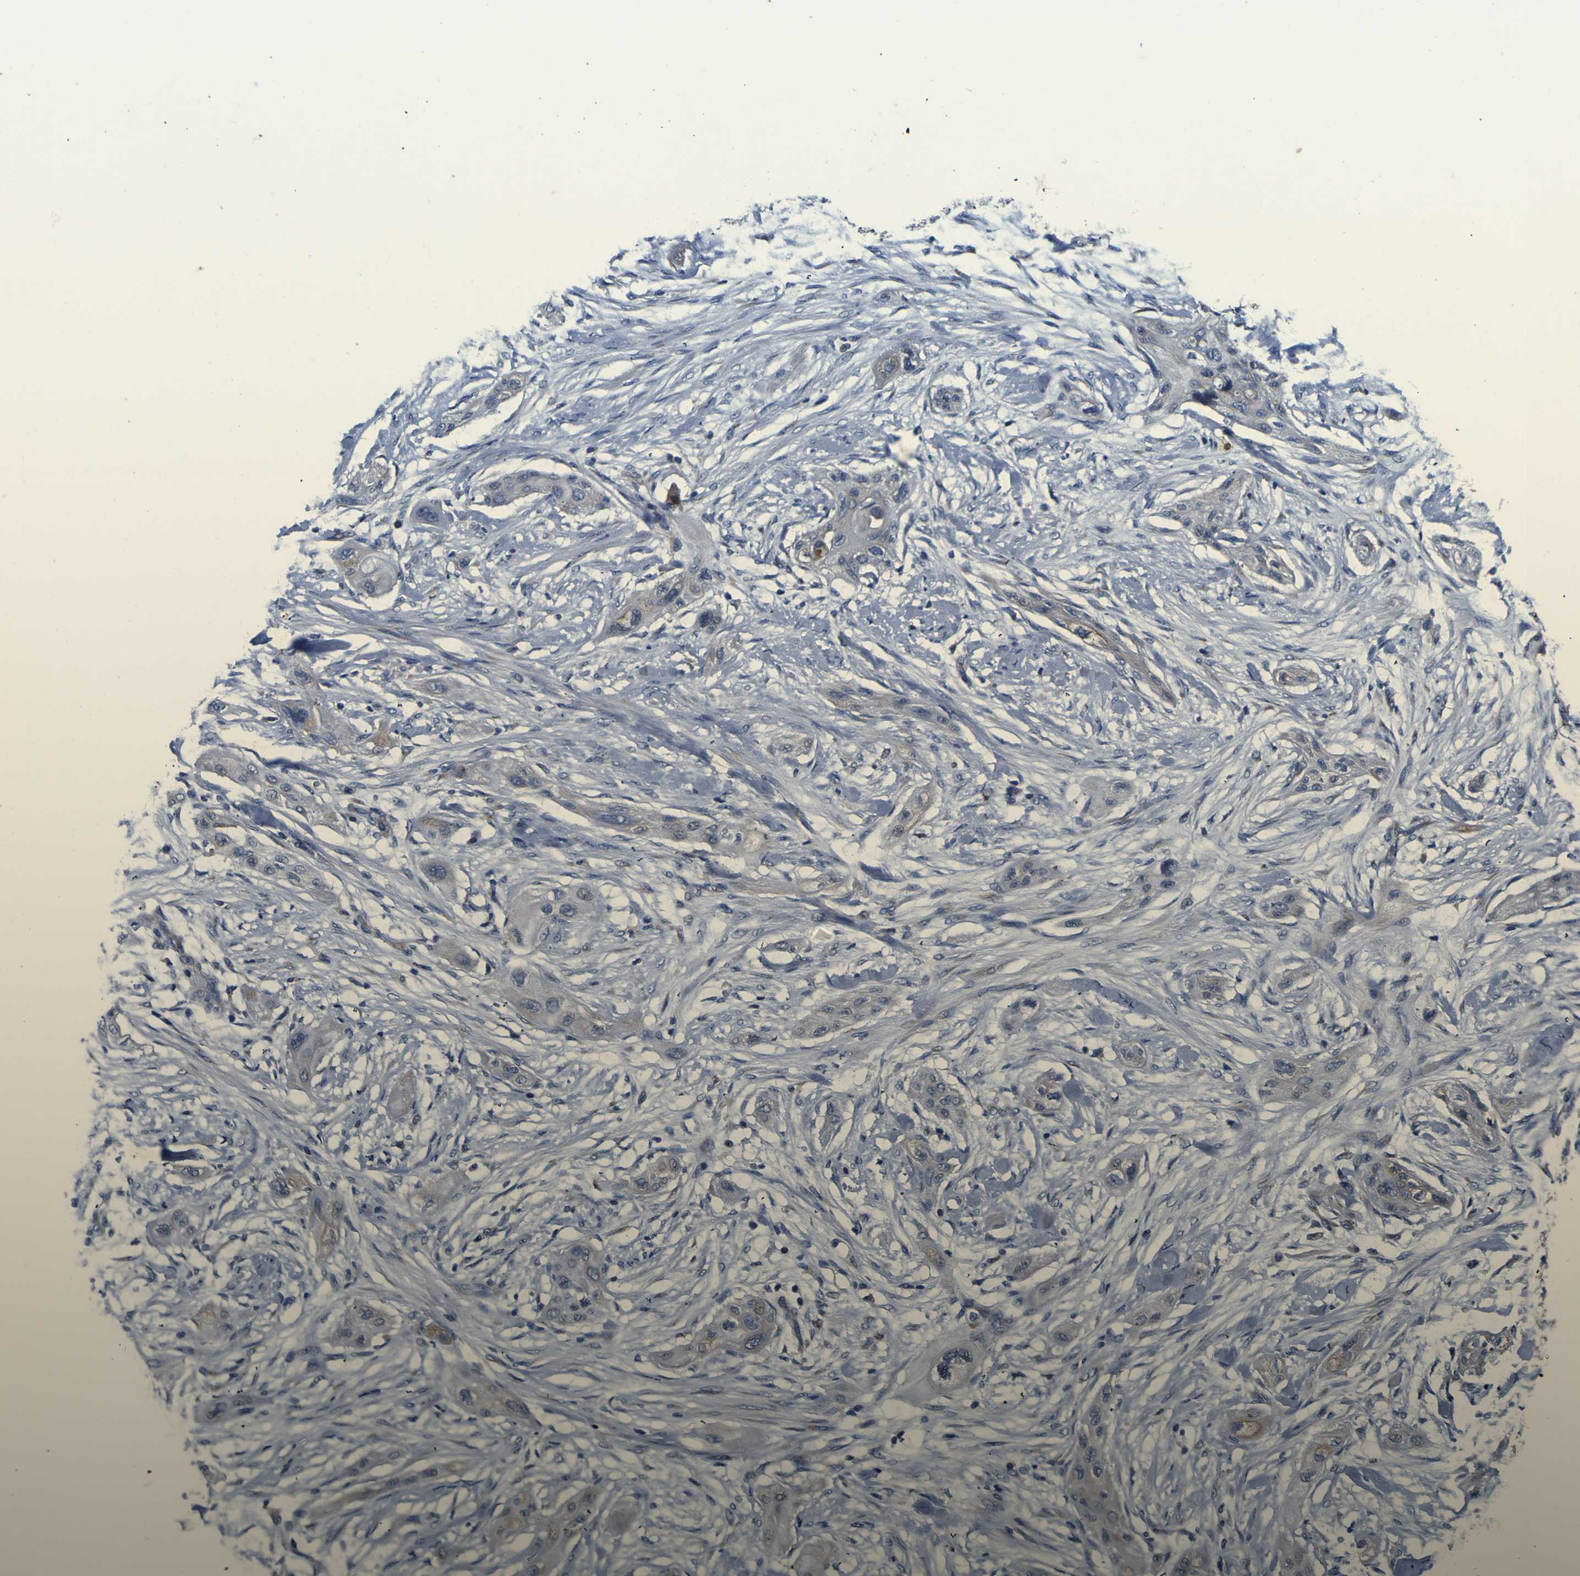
{"staining": {"intensity": "negative", "quantity": "none", "location": "none"}, "tissue": "lung cancer", "cell_type": "Tumor cells", "image_type": "cancer", "snomed": [{"axis": "morphology", "description": "Squamous cell carcinoma, NOS"}, {"axis": "topography", "description": "Lung"}], "caption": "Protein analysis of lung cancer (squamous cell carcinoma) exhibits no significant positivity in tumor cells.", "gene": "COA1", "patient": {"sex": "female", "age": 47}}